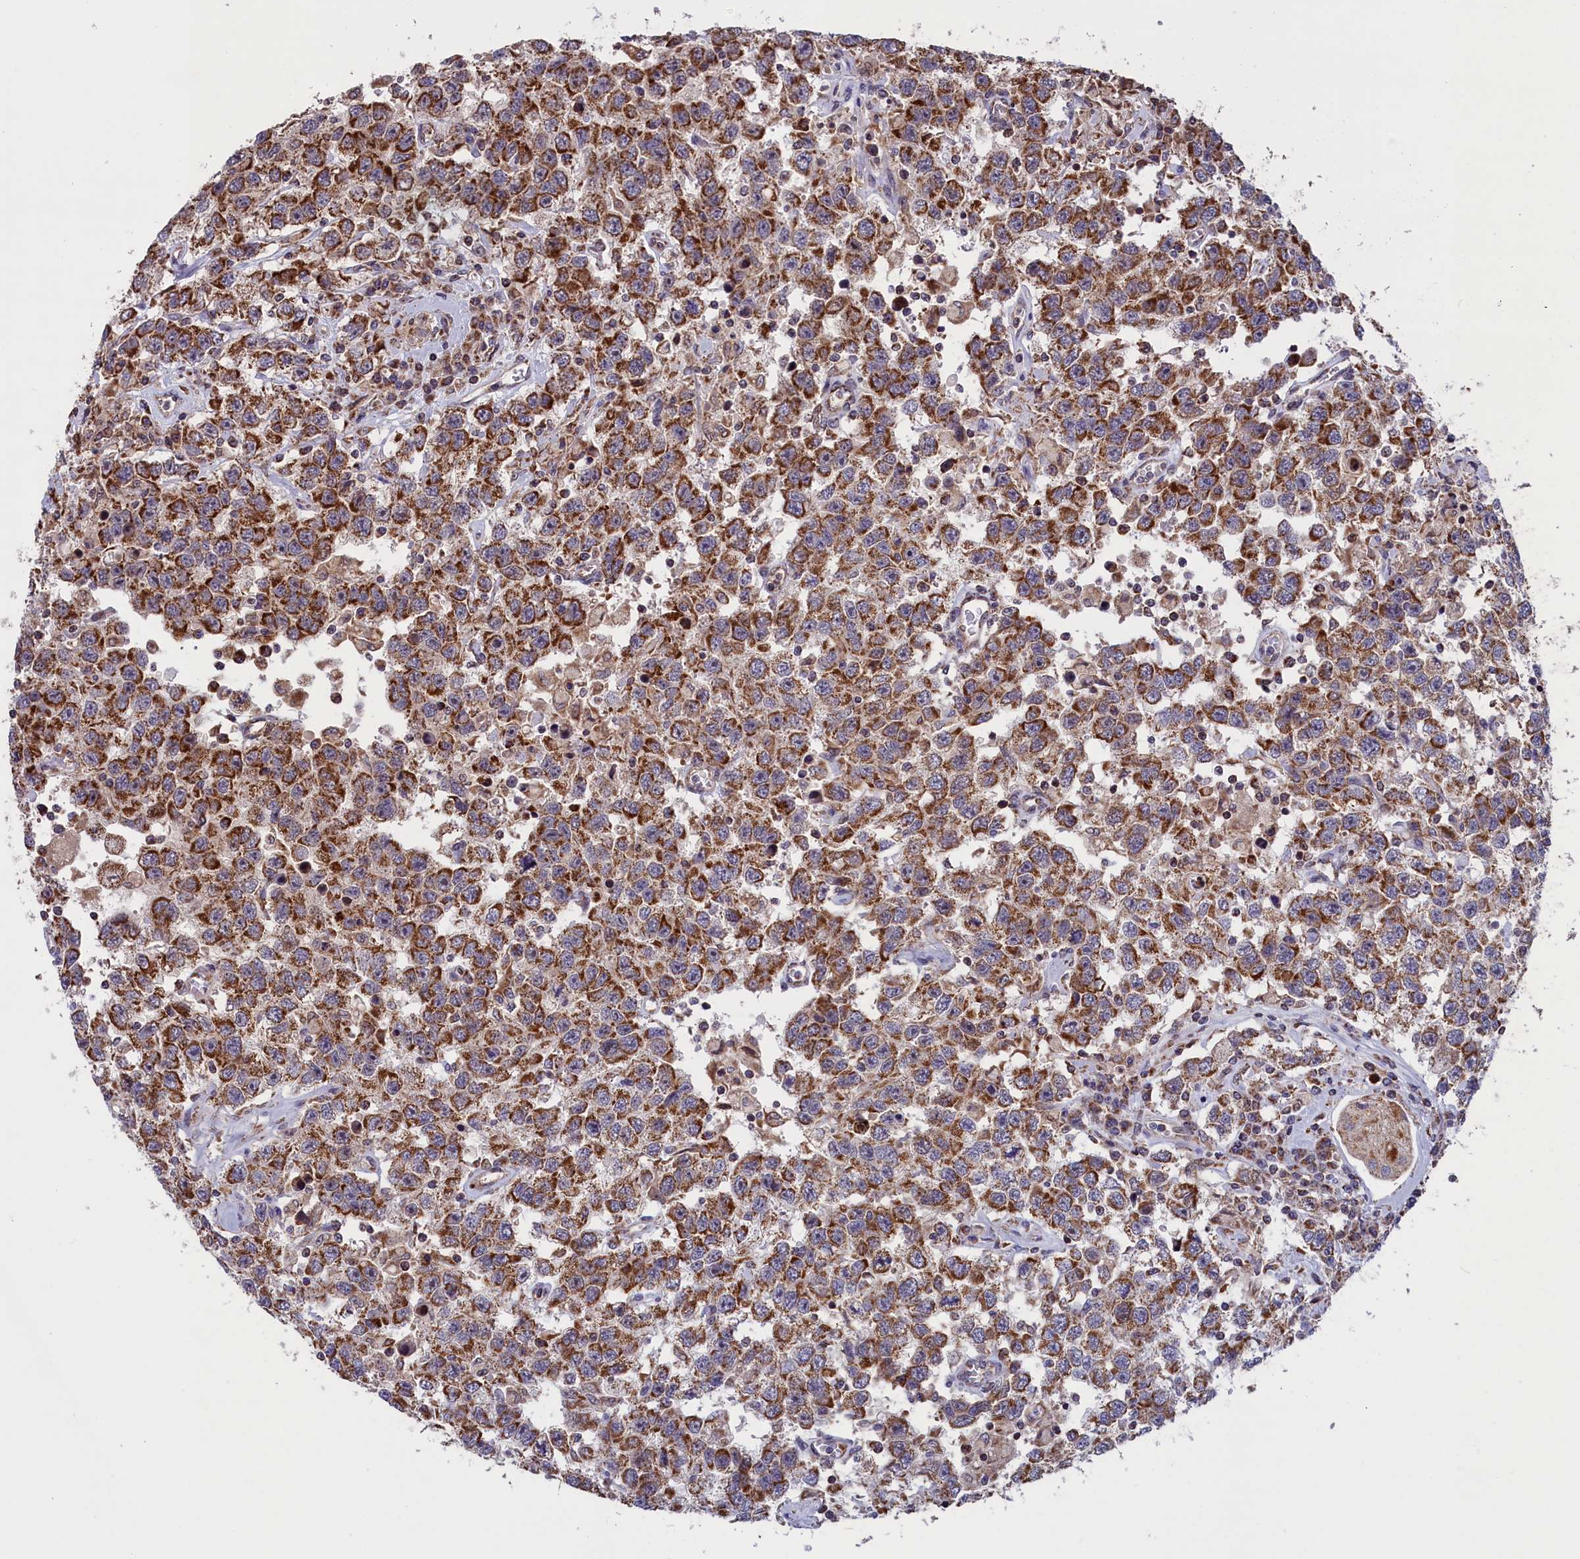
{"staining": {"intensity": "strong", "quantity": ">75%", "location": "cytoplasmic/membranous"}, "tissue": "testis cancer", "cell_type": "Tumor cells", "image_type": "cancer", "snomed": [{"axis": "morphology", "description": "Seminoma, NOS"}, {"axis": "topography", "description": "Testis"}], "caption": "Approximately >75% of tumor cells in human testis cancer exhibit strong cytoplasmic/membranous protein positivity as visualized by brown immunohistochemical staining.", "gene": "TIMM44", "patient": {"sex": "male", "age": 41}}